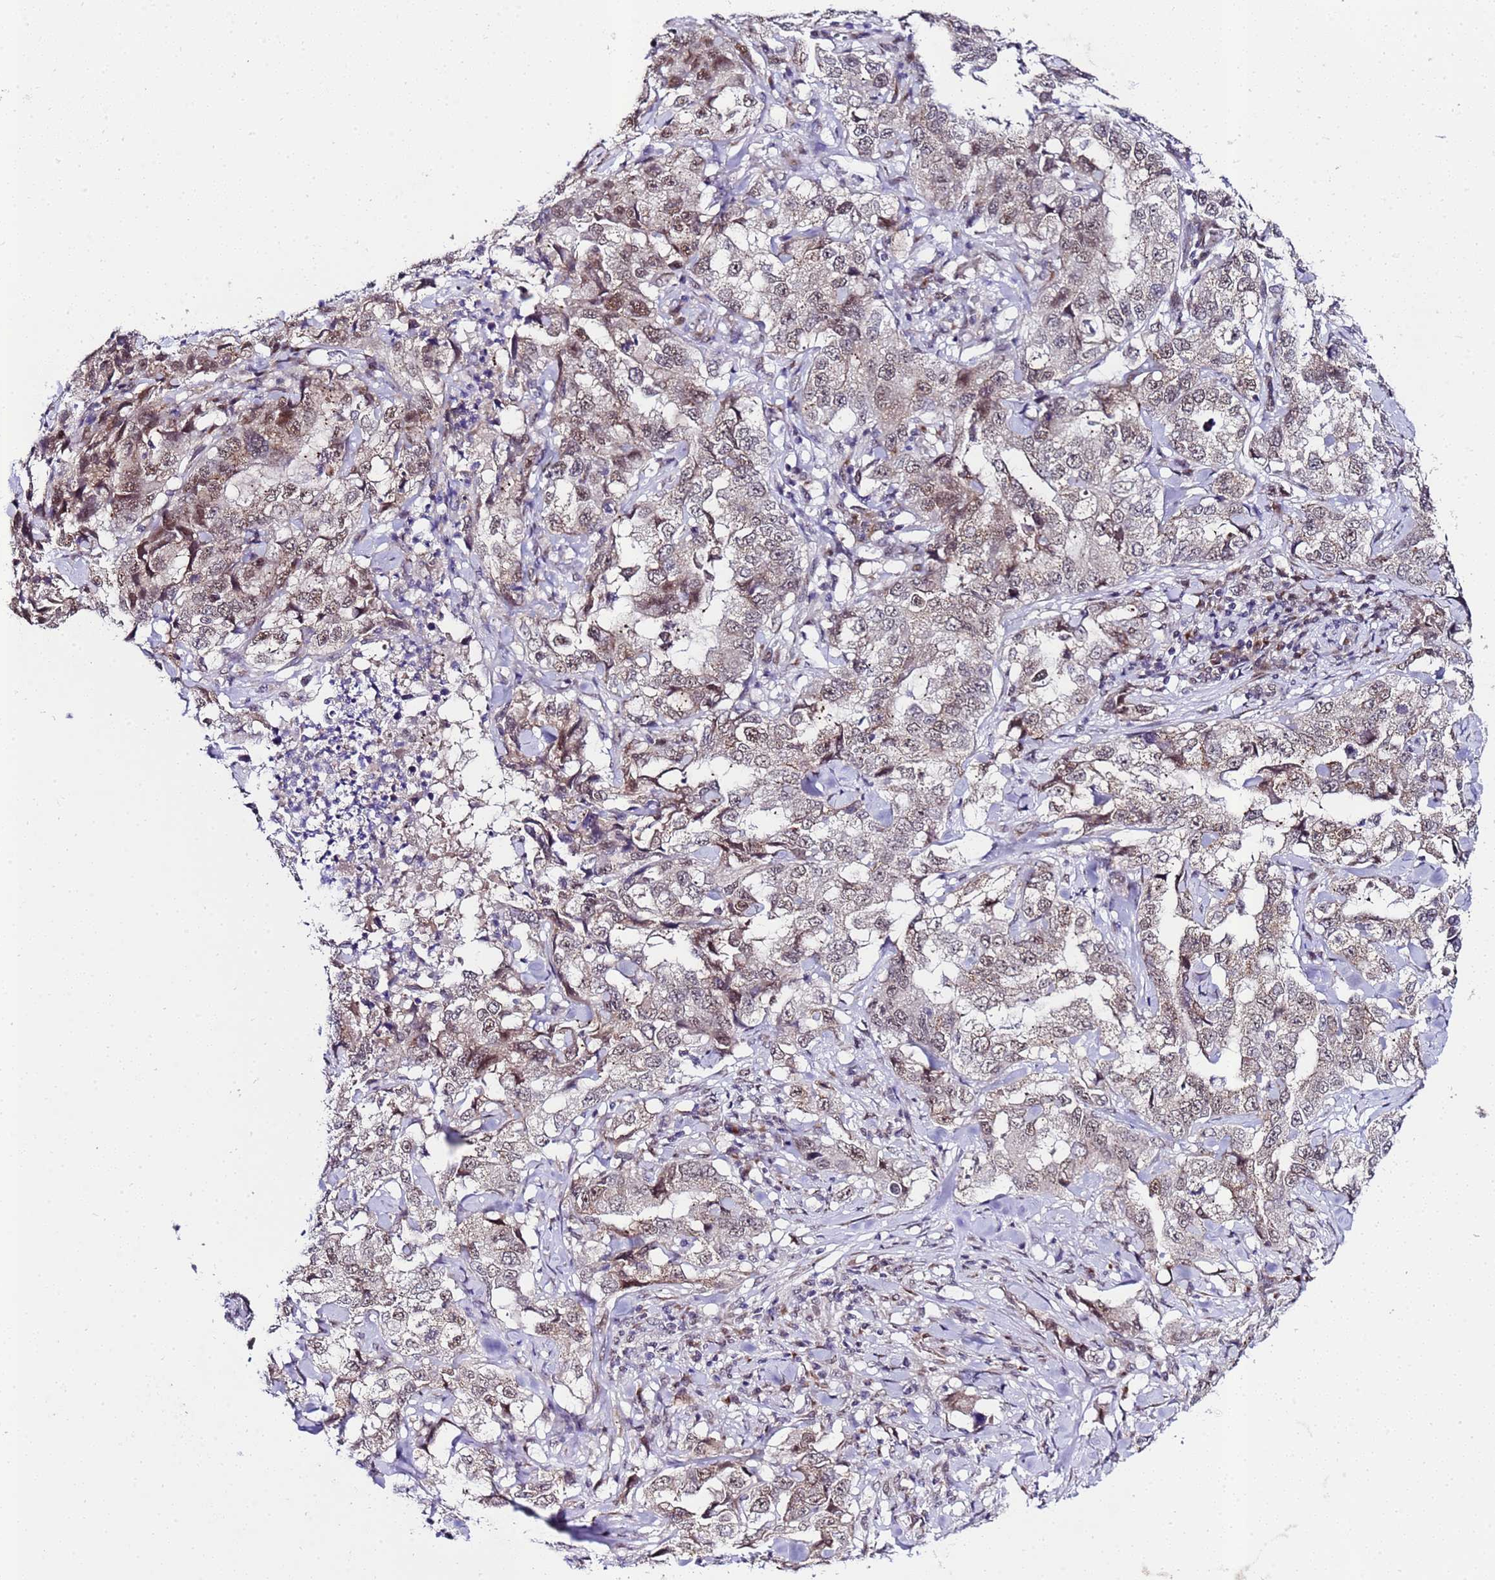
{"staining": {"intensity": "moderate", "quantity": "25%-75%", "location": "cytoplasmic/membranous,nuclear"}, "tissue": "lung cancer", "cell_type": "Tumor cells", "image_type": "cancer", "snomed": [{"axis": "morphology", "description": "Adenocarcinoma, NOS"}, {"axis": "topography", "description": "Lung"}], "caption": "The image reveals staining of lung cancer (adenocarcinoma), revealing moderate cytoplasmic/membranous and nuclear protein staining (brown color) within tumor cells.", "gene": "C19orf47", "patient": {"sex": "female", "age": 51}}